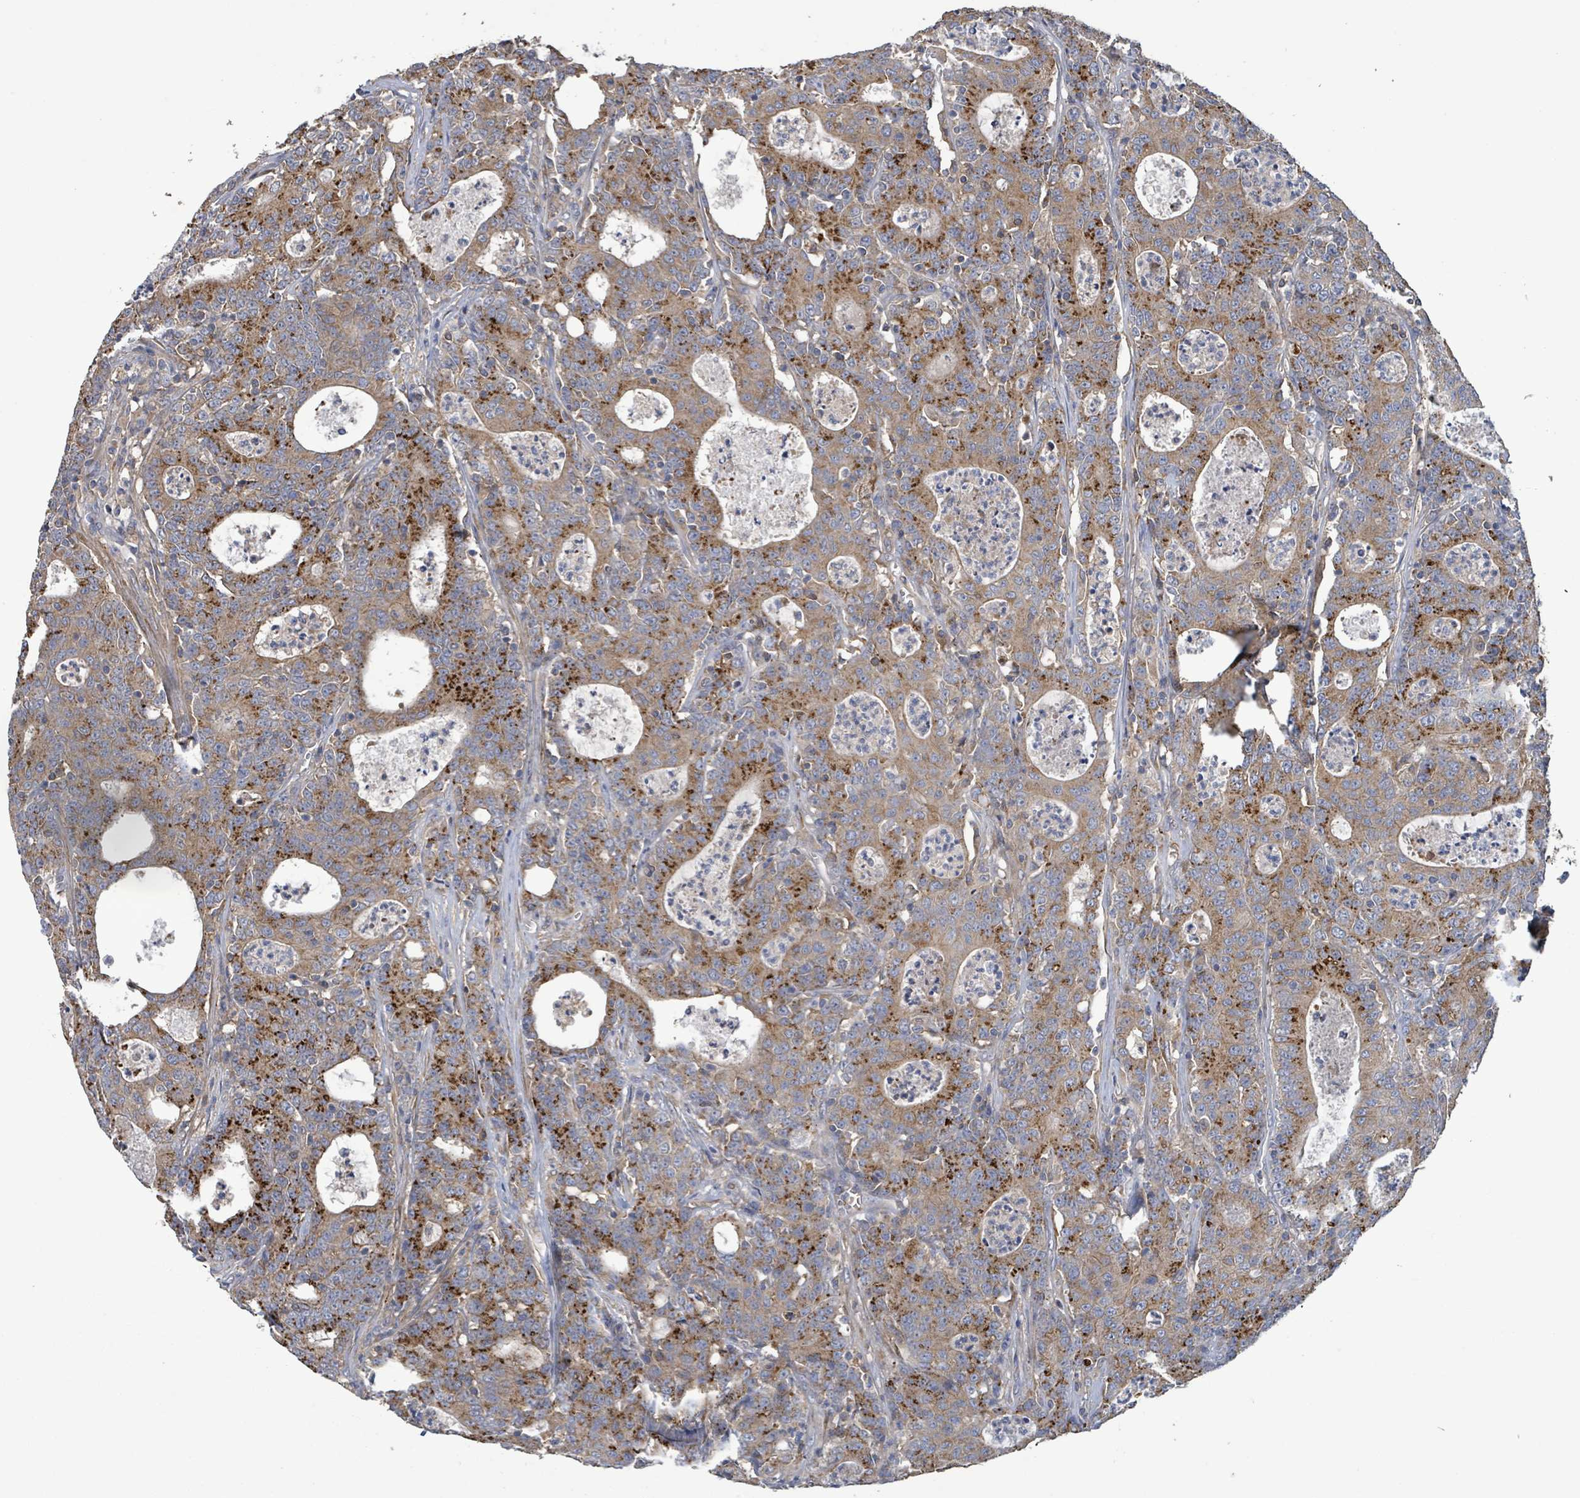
{"staining": {"intensity": "moderate", "quantity": ">75%", "location": "cytoplasmic/membranous"}, "tissue": "colorectal cancer", "cell_type": "Tumor cells", "image_type": "cancer", "snomed": [{"axis": "morphology", "description": "Adenocarcinoma, NOS"}, {"axis": "topography", "description": "Colon"}], "caption": "Protein staining by IHC shows moderate cytoplasmic/membranous expression in approximately >75% of tumor cells in colorectal cancer (adenocarcinoma).", "gene": "PLAAT1", "patient": {"sex": "male", "age": 83}}